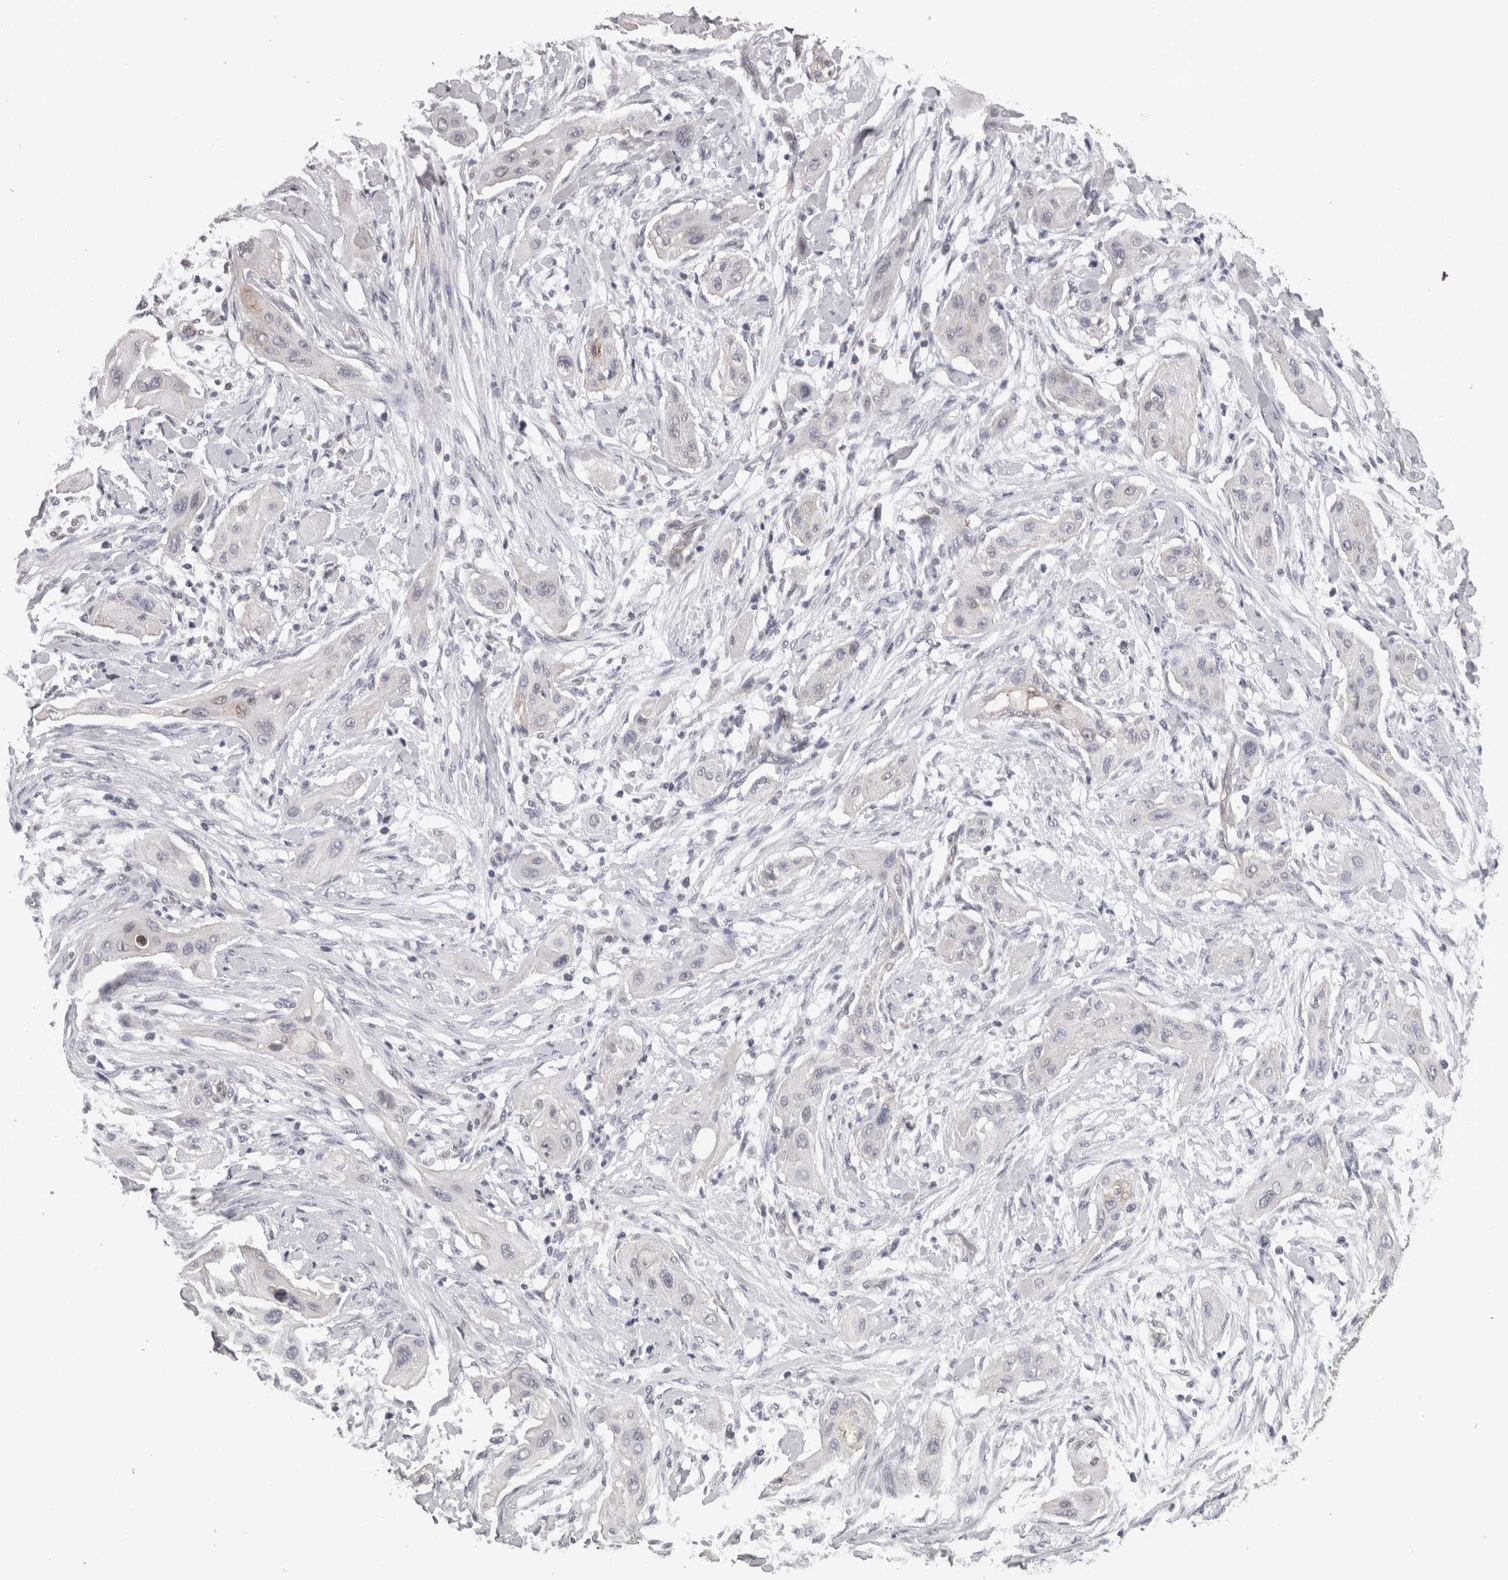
{"staining": {"intensity": "negative", "quantity": "none", "location": "none"}, "tissue": "lung cancer", "cell_type": "Tumor cells", "image_type": "cancer", "snomed": [{"axis": "morphology", "description": "Squamous cell carcinoma, NOS"}, {"axis": "topography", "description": "Lung"}], "caption": "A high-resolution photomicrograph shows immunohistochemistry staining of lung squamous cell carcinoma, which displays no significant staining in tumor cells.", "gene": "PON3", "patient": {"sex": "female", "age": 47}}